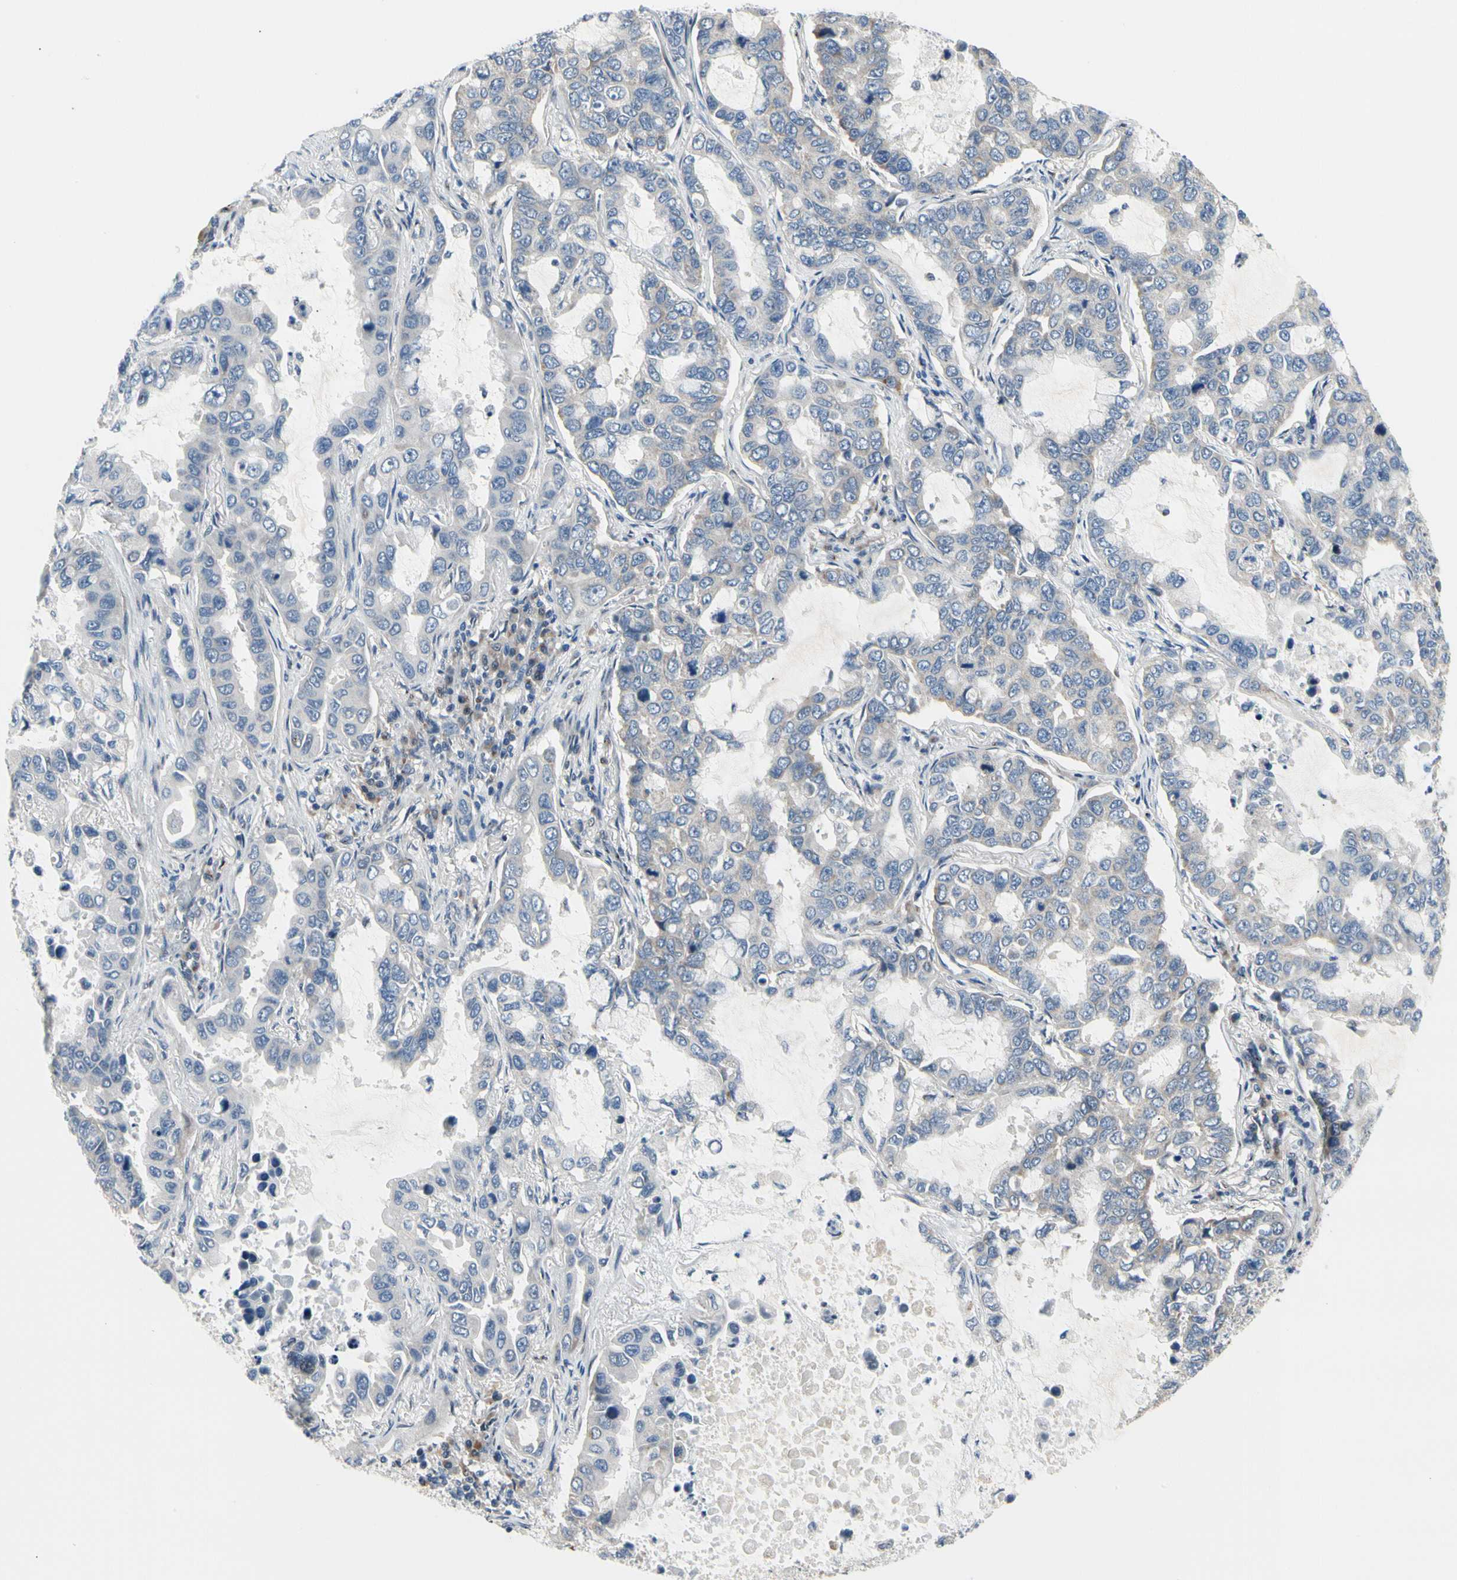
{"staining": {"intensity": "negative", "quantity": "none", "location": "none"}, "tissue": "lung cancer", "cell_type": "Tumor cells", "image_type": "cancer", "snomed": [{"axis": "morphology", "description": "Adenocarcinoma, NOS"}, {"axis": "topography", "description": "Lung"}], "caption": "An image of lung cancer (adenocarcinoma) stained for a protein shows no brown staining in tumor cells. (Stains: DAB (3,3'-diaminobenzidine) immunohistochemistry (IHC) with hematoxylin counter stain, Microscopy: brightfield microscopy at high magnification).", "gene": "NFASC", "patient": {"sex": "male", "age": 64}}